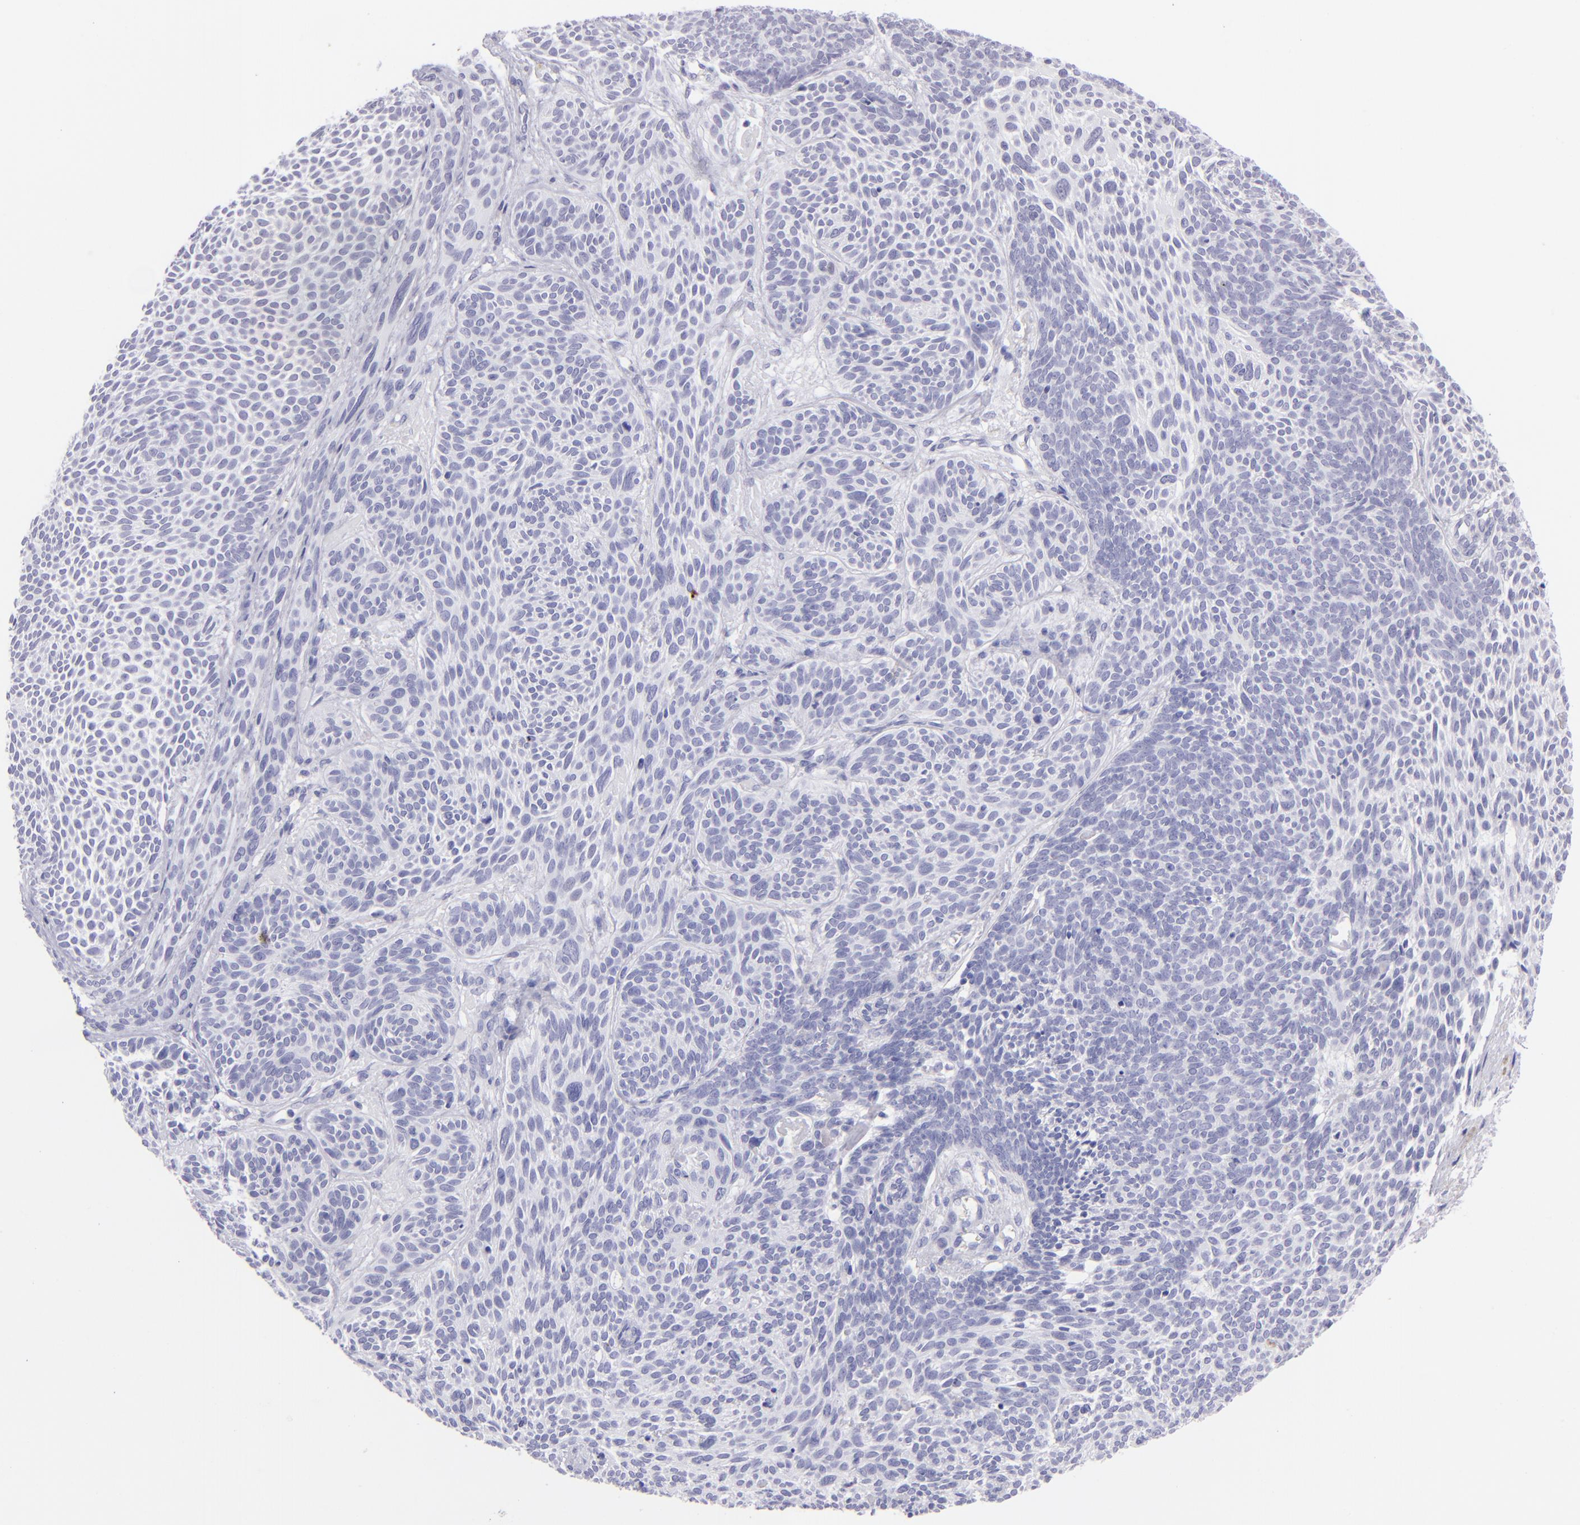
{"staining": {"intensity": "negative", "quantity": "none", "location": "none"}, "tissue": "skin cancer", "cell_type": "Tumor cells", "image_type": "cancer", "snomed": [{"axis": "morphology", "description": "Basal cell carcinoma"}, {"axis": "topography", "description": "Skin"}], "caption": "Immunohistochemical staining of human skin cancer (basal cell carcinoma) demonstrates no significant staining in tumor cells.", "gene": "SLC1A3", "patient": {"sex": "male", "age": 84}}